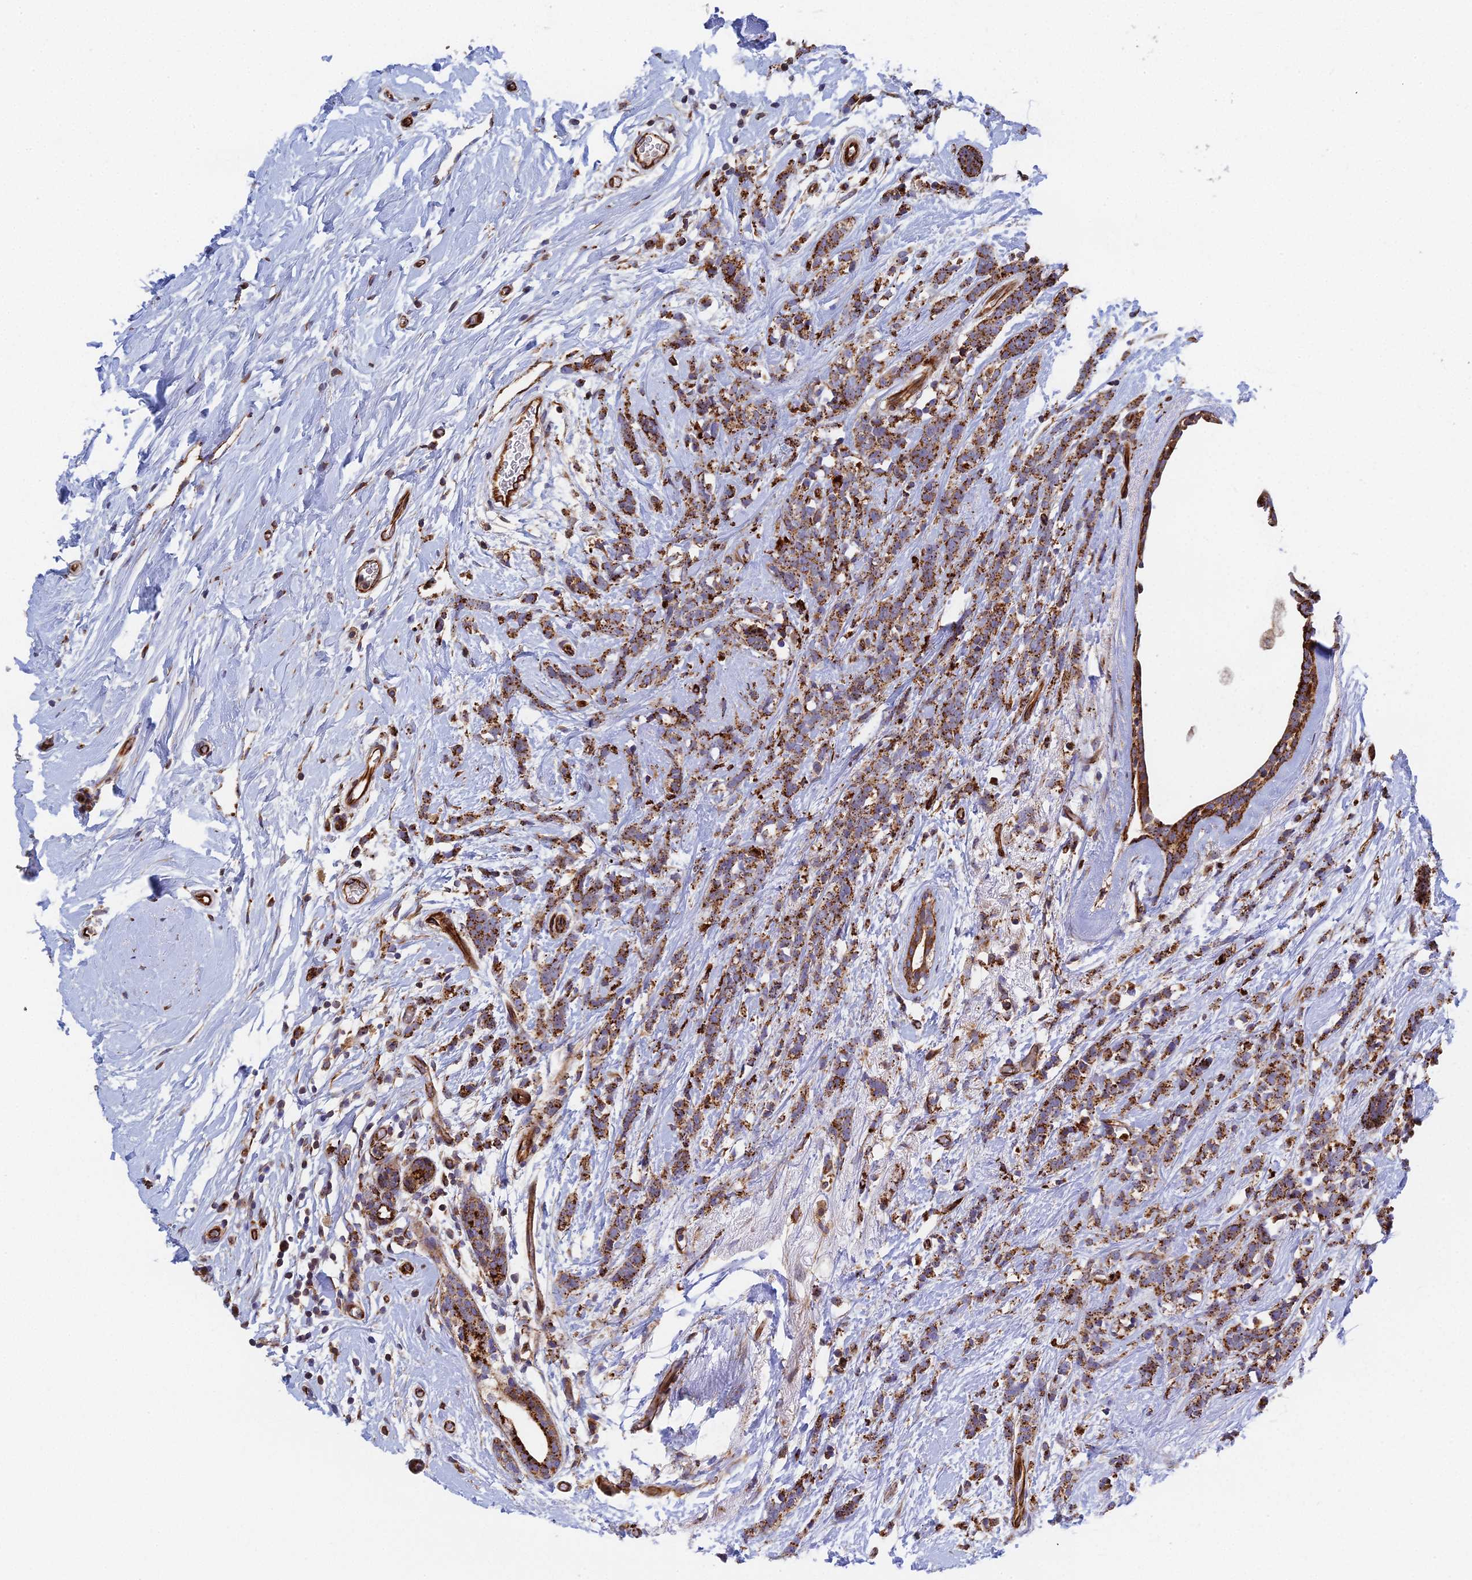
{"staining": {"intensity": "moderate", "quantity": ">75%", "location": "cytoplasmic/membranous"}, "tissue": "breast cancer", "cell_type": "Tumor cells", "image_type": "cancer", "snomed": [{"axis": "morphology", "description": "Lobular carcinoma"}, {"axis": "topography", "description": "Breast"}], "caption": "Immunohistochemistry (IHC) (DAB (3,3'-diaminobenzidine)) staining of human lobular carcinoma (breast) exhibits moderate cytoplasmic/membranous protein expression in about >75% of tumor cells.", "gene": "PPP2R3C", "patient": {"sex": "female", "age": 58}}